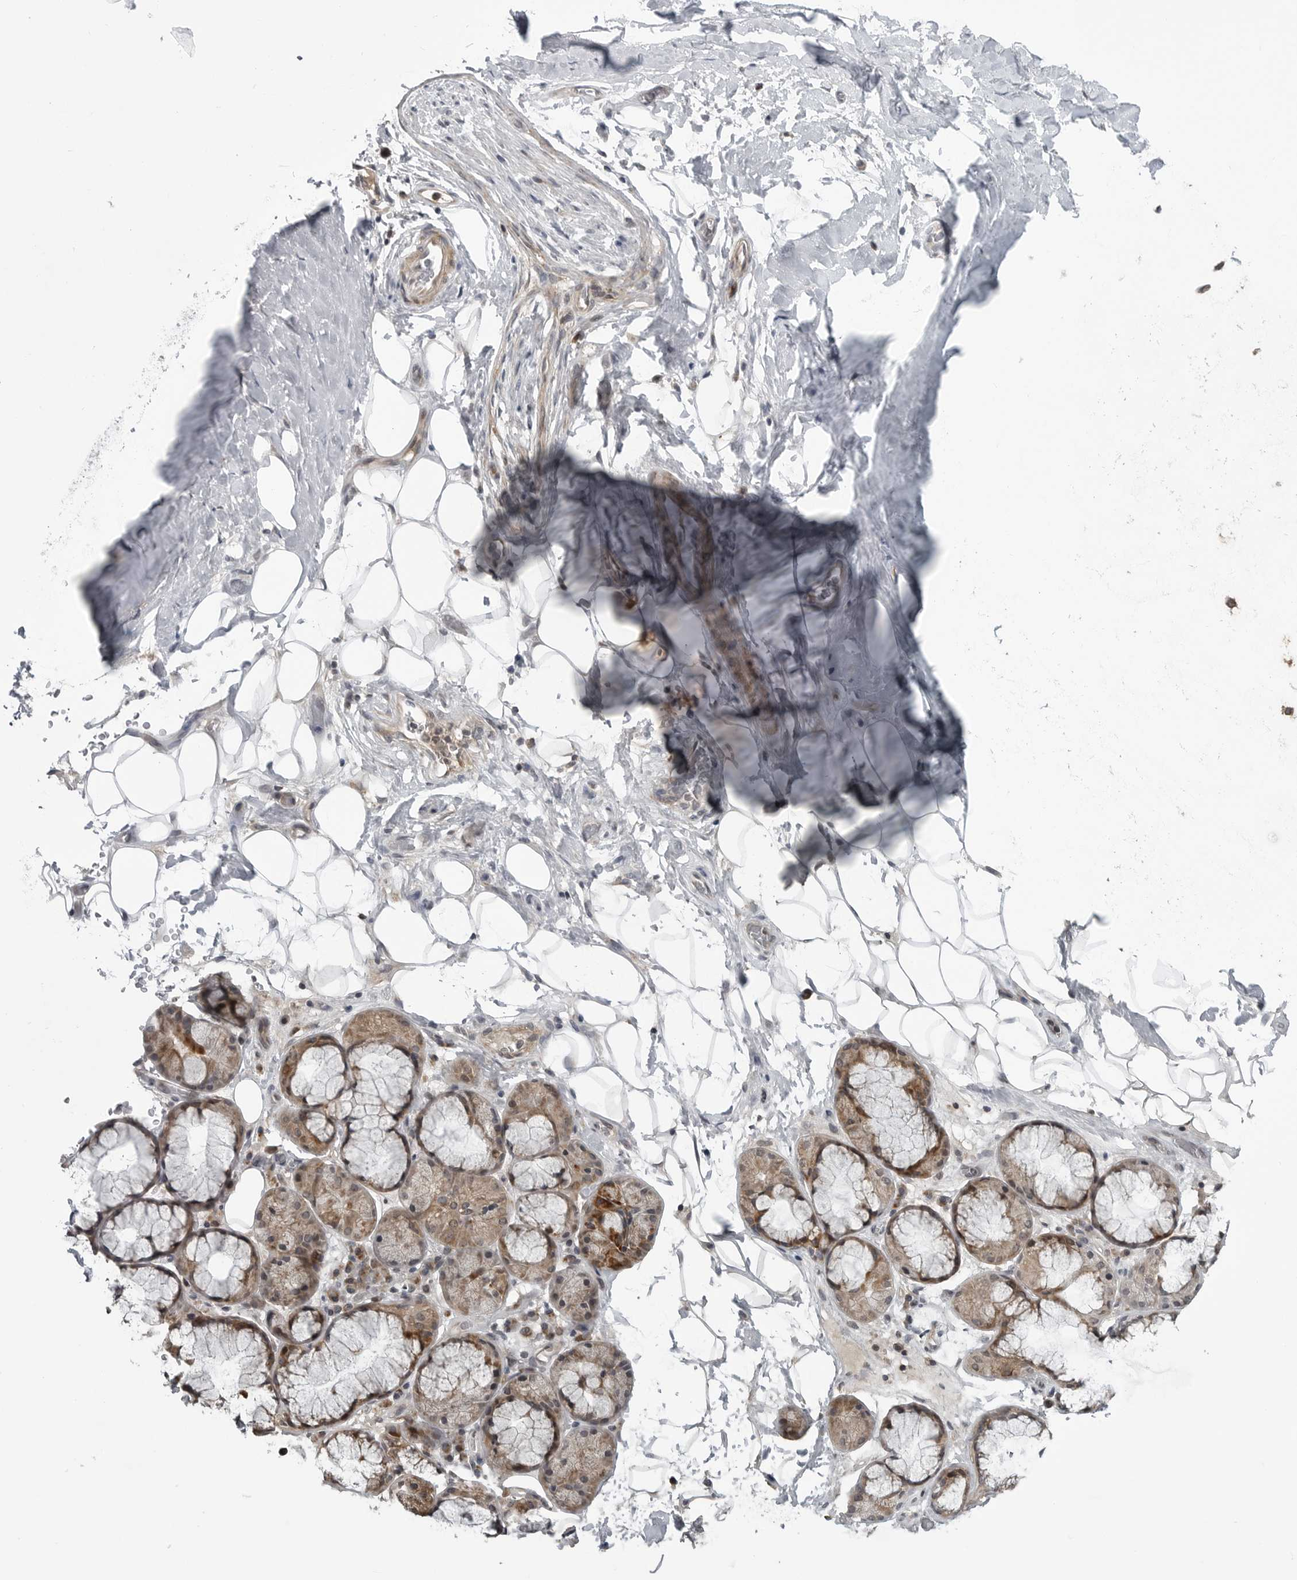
{"staining": {"intensity": "negative", "quantity": "none", "location": "none"}, "tissue": "adipose tissue", "cell_type": "Adipocytes", "image_type": "normal", "snomed": [{"axis": "morphology", "description": "Normal tissue, NOS"}, {"axis": "topography", "description": "Cartilage tissue"}], "caption": "This photomicrograph is of normal adipose tissue stained with immunohistochemistry to label a protein in brown with the nuclei are counter-stained blue. There is no staining in adipocytes. (Brightfield microscopy of DAB immunohistochemistry at high magnification).", "gene": "FAAP100", "patient": {"sex": "female", "age": 63}}